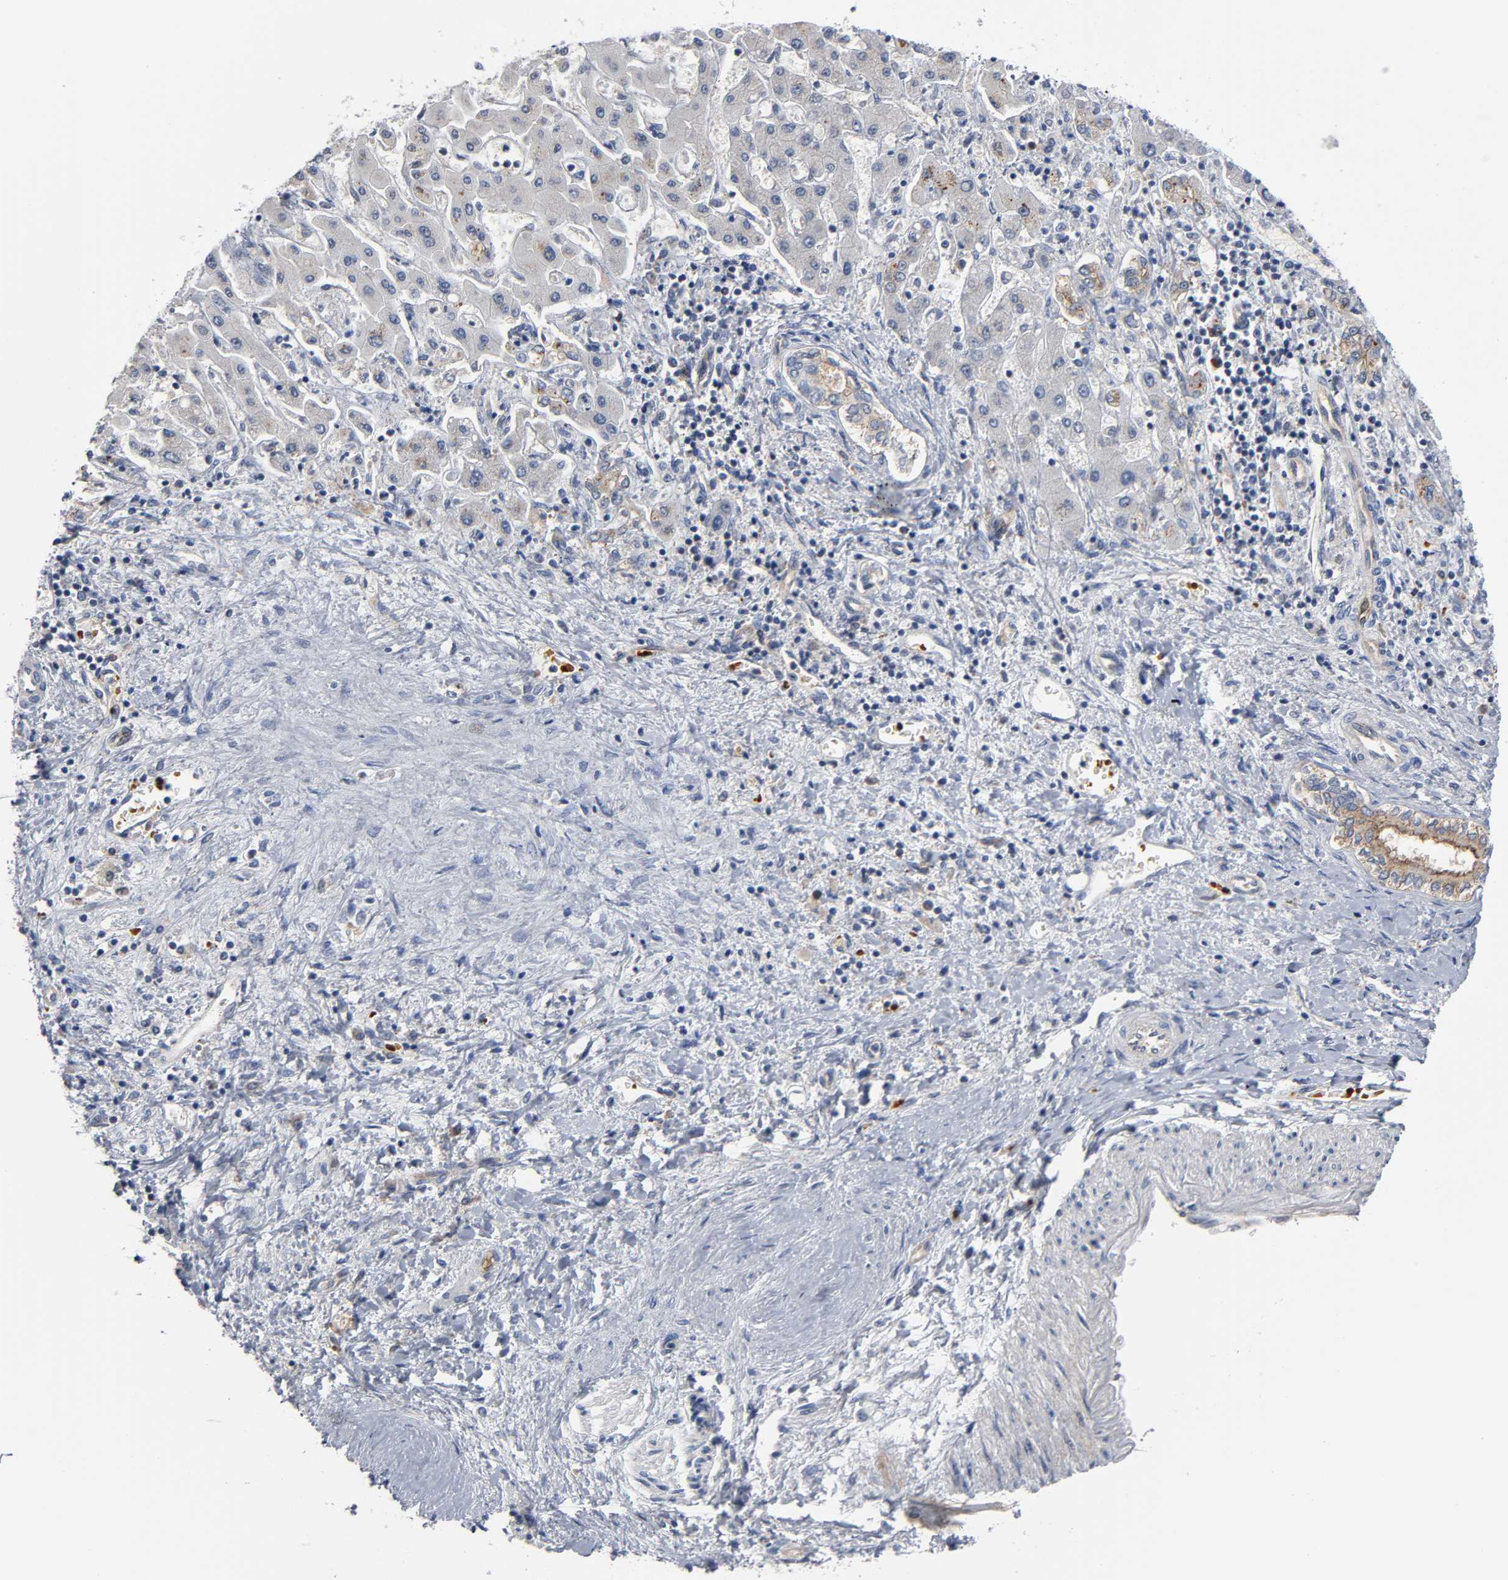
{"staining": {"intensity": "negative", "quantity": "none", "location": "none"}, "tissue": "liver cancer", "cell_type": "Tumor cells", "image_type": "cancer", "snomed": [{"axis": "morphology", "description": "Cholangiocarcinoma"}, {"axis": "topography", "description": "Liver"}], "caption": "Immunohistochemistry (IHC) histopathology image of neoplastic tissue: human cholangiocarcinoma (liver) stained with DAB (3,3'-diaminobenzidine) shows no significant protein expression in tumor cells. (Immunohistochemistry (IHC), brightfield microscopy, high magnification).", "gene": "CD2AP", "patient": {"sex": "male", "age": 50}}